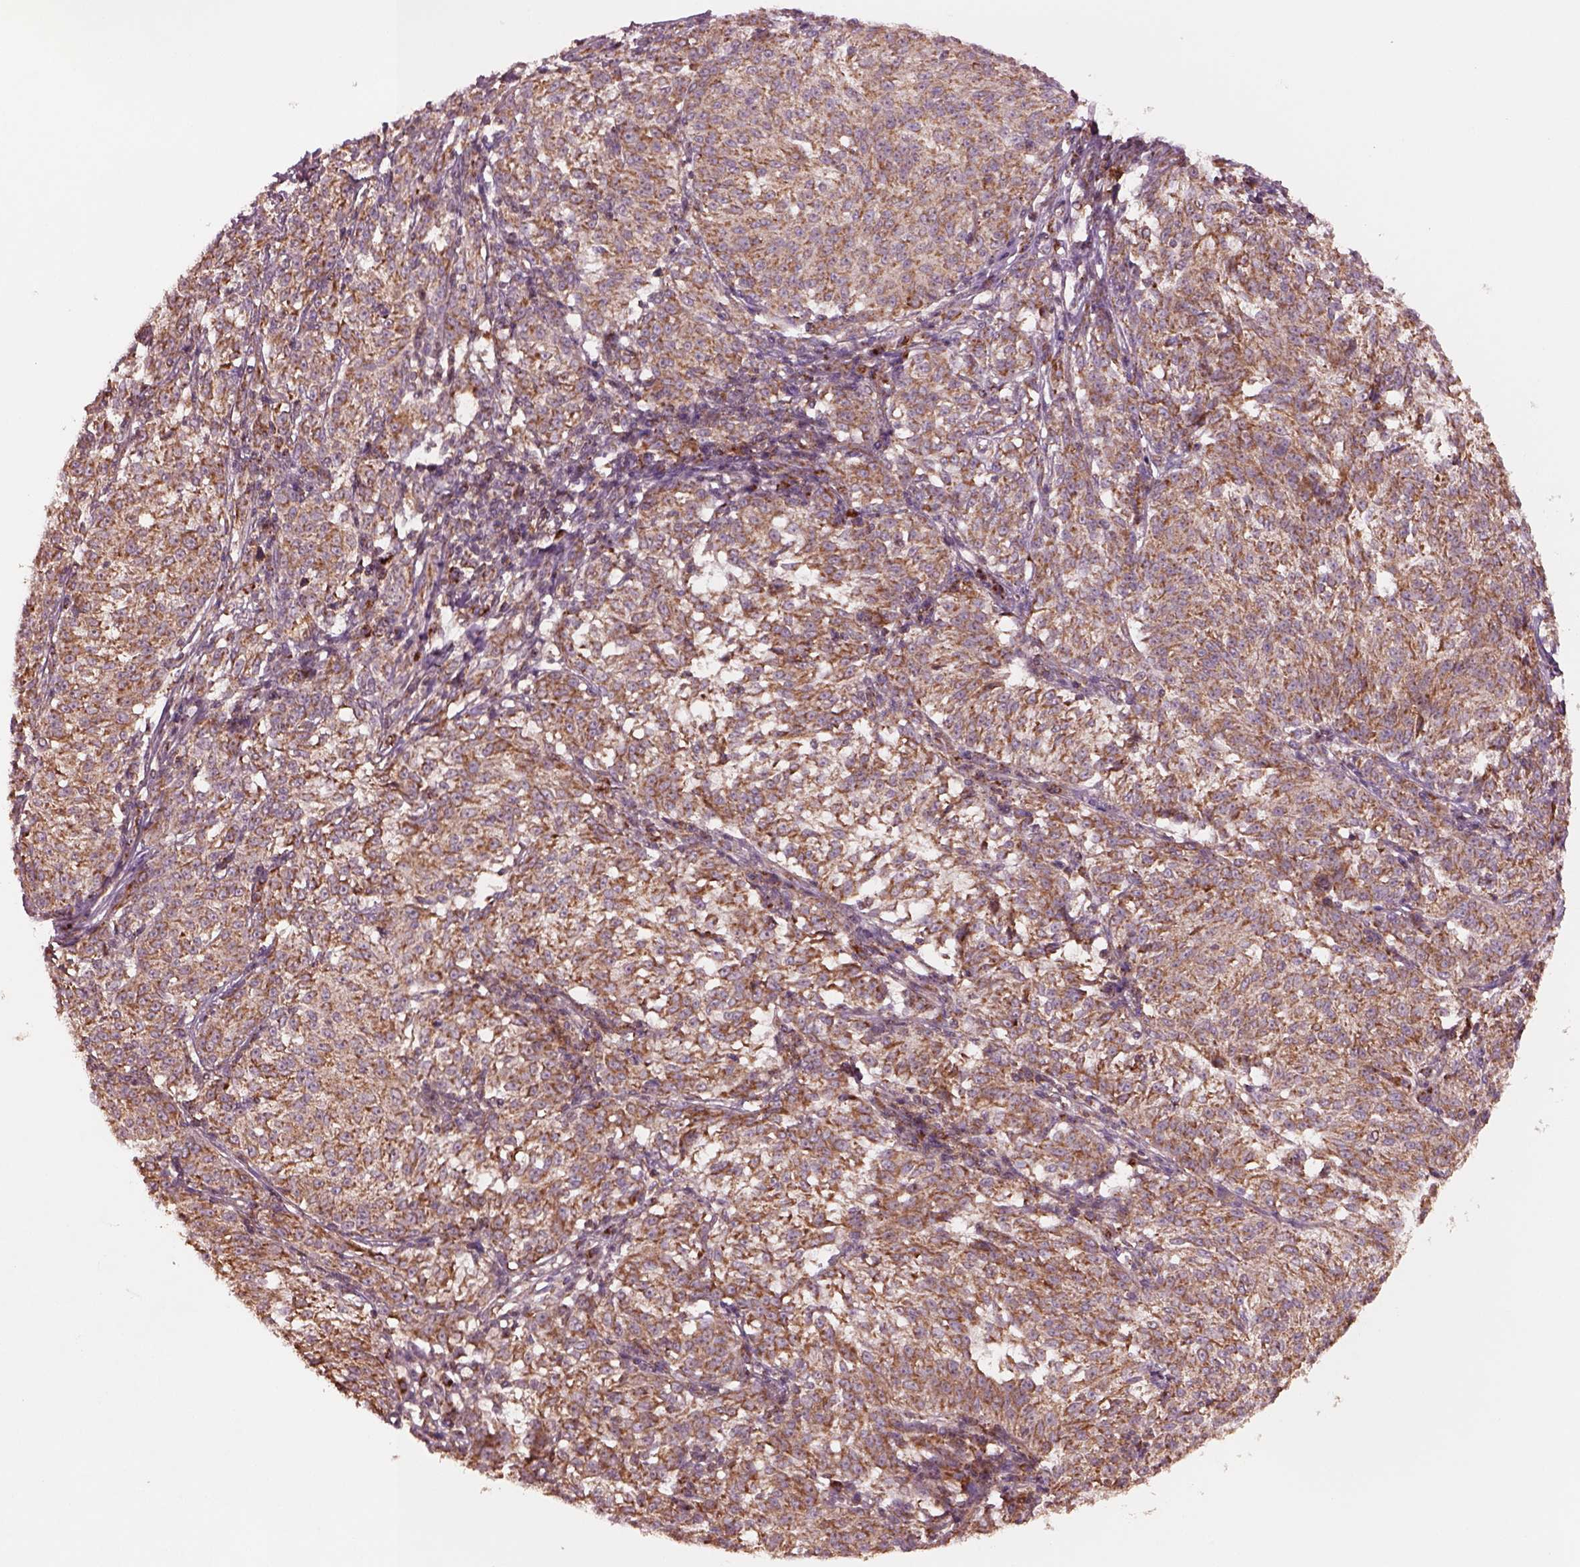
{"staining": {"intensity": "moderate", "quantity": ">75%", "location": "cytoplasmic/membranous"}, "tissue": "melanoma", "cell_type": "Tumor cells", "image_type": "cancer", "snomed": [{"axis": "morphology", "description": "Malignant melanoma, NOS"}, {"axis": "topography", "description": "Skin"}], "caption": "Malignant melanoma stained with a brown dye displays moderate cytoplasmic/membranous positive expression in approximately >75% of tumor cells.", "gene": "SLC25A5", "patient": {"sex": "female", "age": 72}}